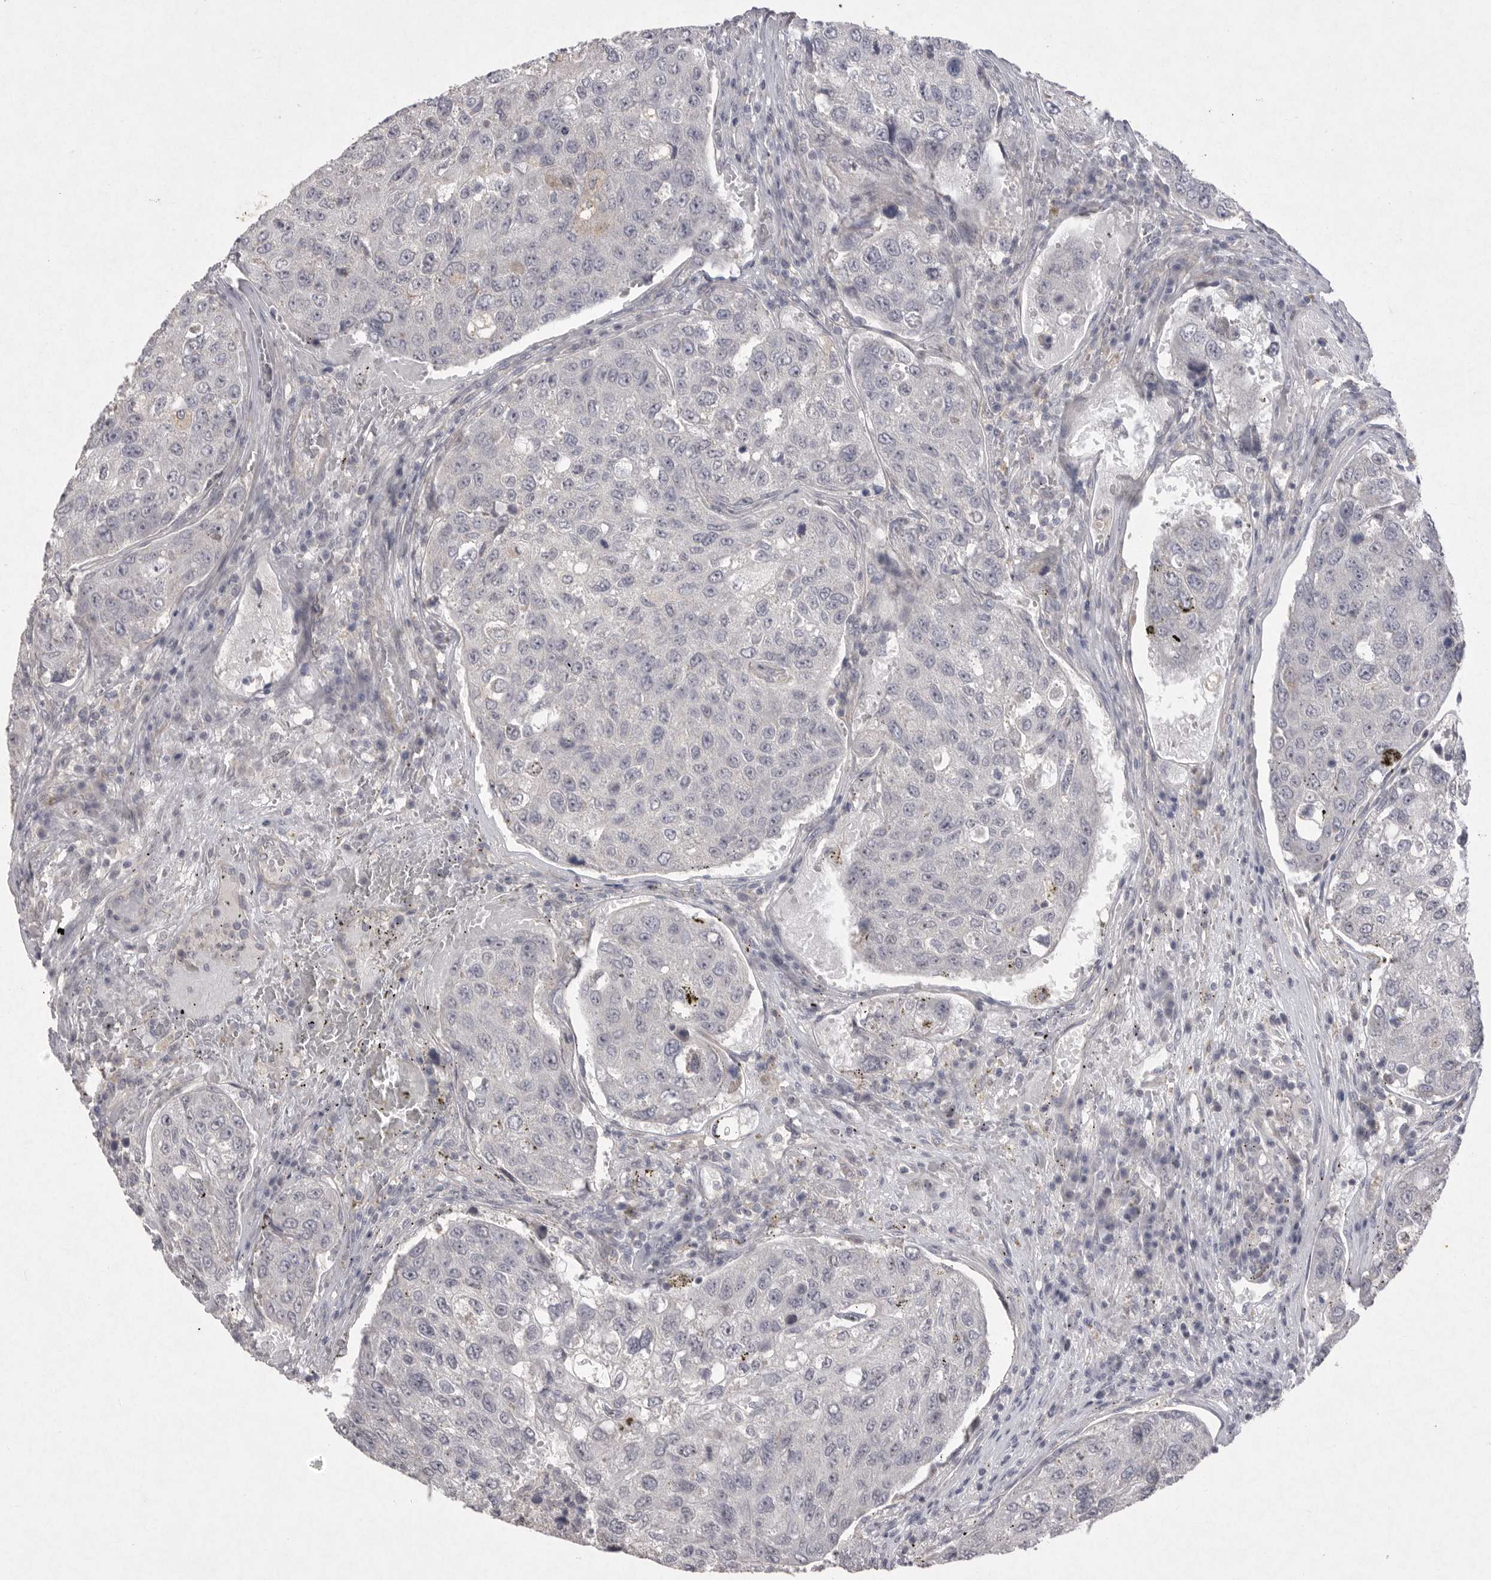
{"staining": {"intensity": "negative", "quantity": "none", "location": "none"}, "tissue": "urothelial cancer", "cell_type": "Tumor cells", "image_type": "cancer", "snomed": [{"axis": "morphology", "description": "Urothelial carcinoma, High grade"}, {"axis": "topography", "description": "Lymph node"}, {"axis": "topography", "description": "Urinary bladder"}], "caption": "There is no significant positivity in tumor cells of urothelial cancer.", "gene": "VANGL2", "patient": {"sex": "male", "age": 51}}